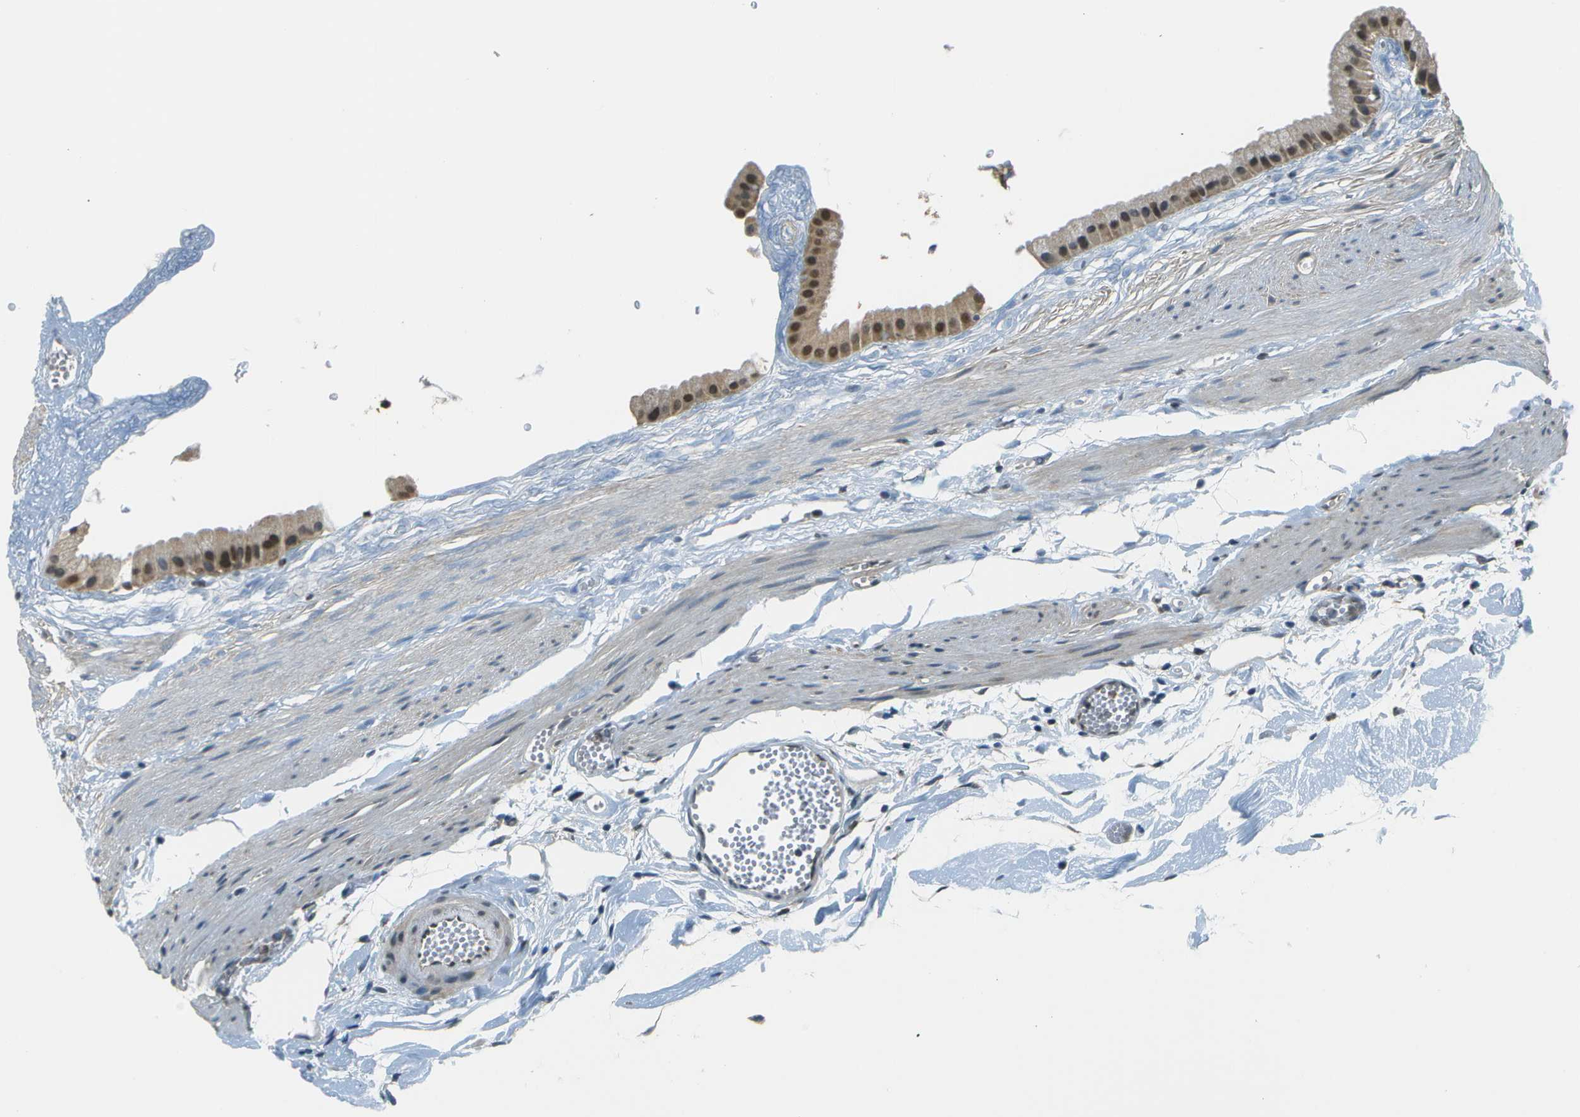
{"staining": {"intensity": "moderate", "quantity": "25%-75%", "location": "cytoplasmic/membranous,nuclear"}, "tissue": "gallbladder", "cell_type": "Glandular cells", "image_type": "normal", "snomed": [{"axis": "morphology", "description": "Normal tissue, NOS"}, {"axis": "topography", "description": "Gallbladder"}], "caption": "The histopathology image displays a brown stain indicating the presence of a protein in the cytoplasmic/membranous,nuclear of glandular cells in gallbladder. The staining was performed using DAB to visualize the protein expression in brown, while the nuclei were stained in blue with hematoxylin (Magnification: 20x).", "gene": "ABL2", "patient": {"sex": "female", "age": 64}}